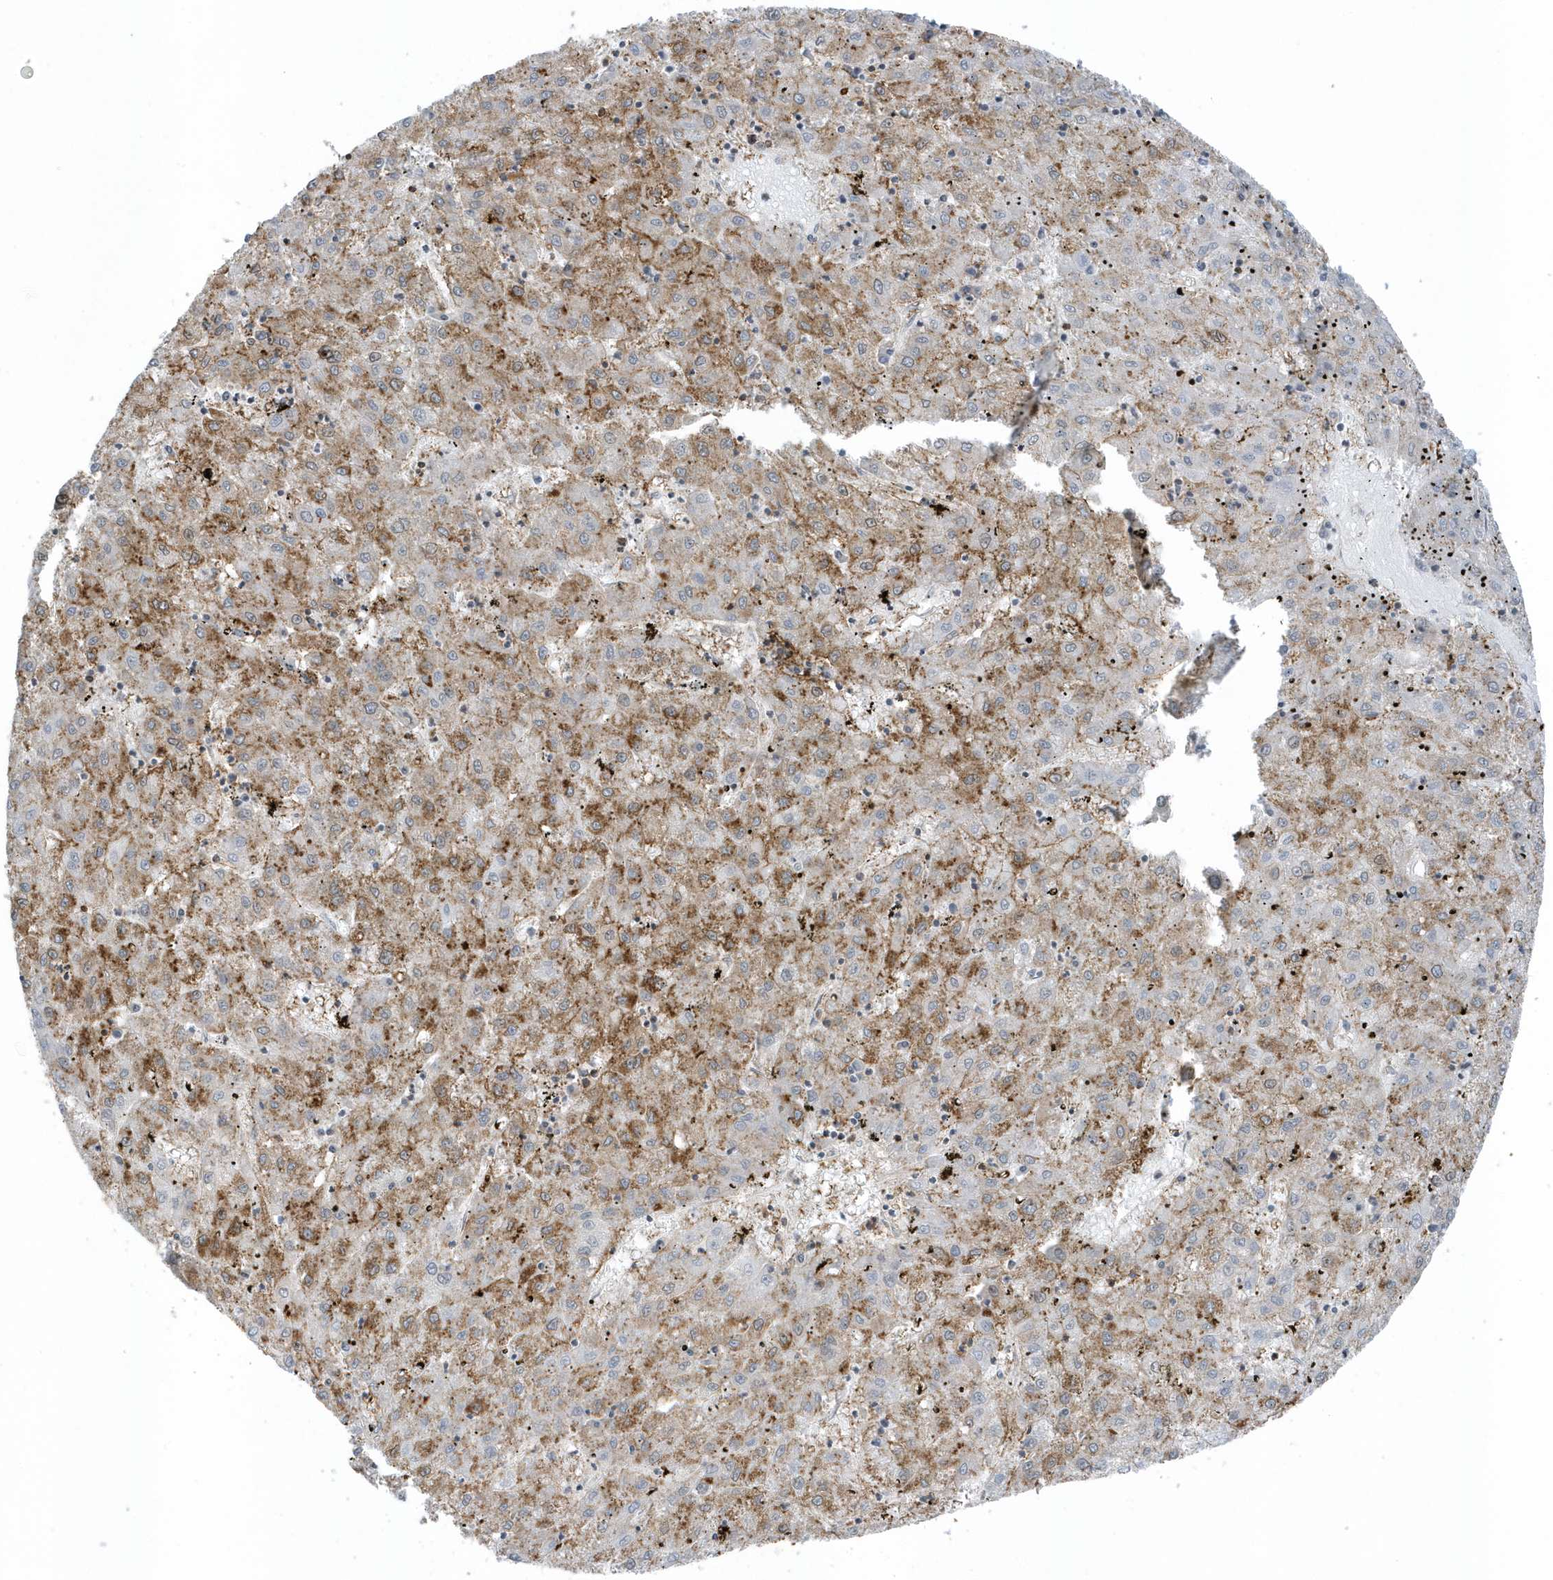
{"staining": {"intensity": "moderate", "quantity": ">75%", "location": "cytoplasmic/membranous"}, "tissue": "liver cancer", "cell_type": "Tumor cells", "image_type": "cancer", "snomed": [{"axis": "morphology", "description": "Carcinoma, Hepatocellular, NOS"}, {"axis": "topography", "description": "Liver"}], "caption": "This photomicrograph shows IHC staining of liver cancer (hepatocellular carcinoma), with medium moderate cytoplasmic/membranous positivity in about >75% of tumor cells.", "gene": "CACNB2", "patient": {"sex": "male", "age": 72}}